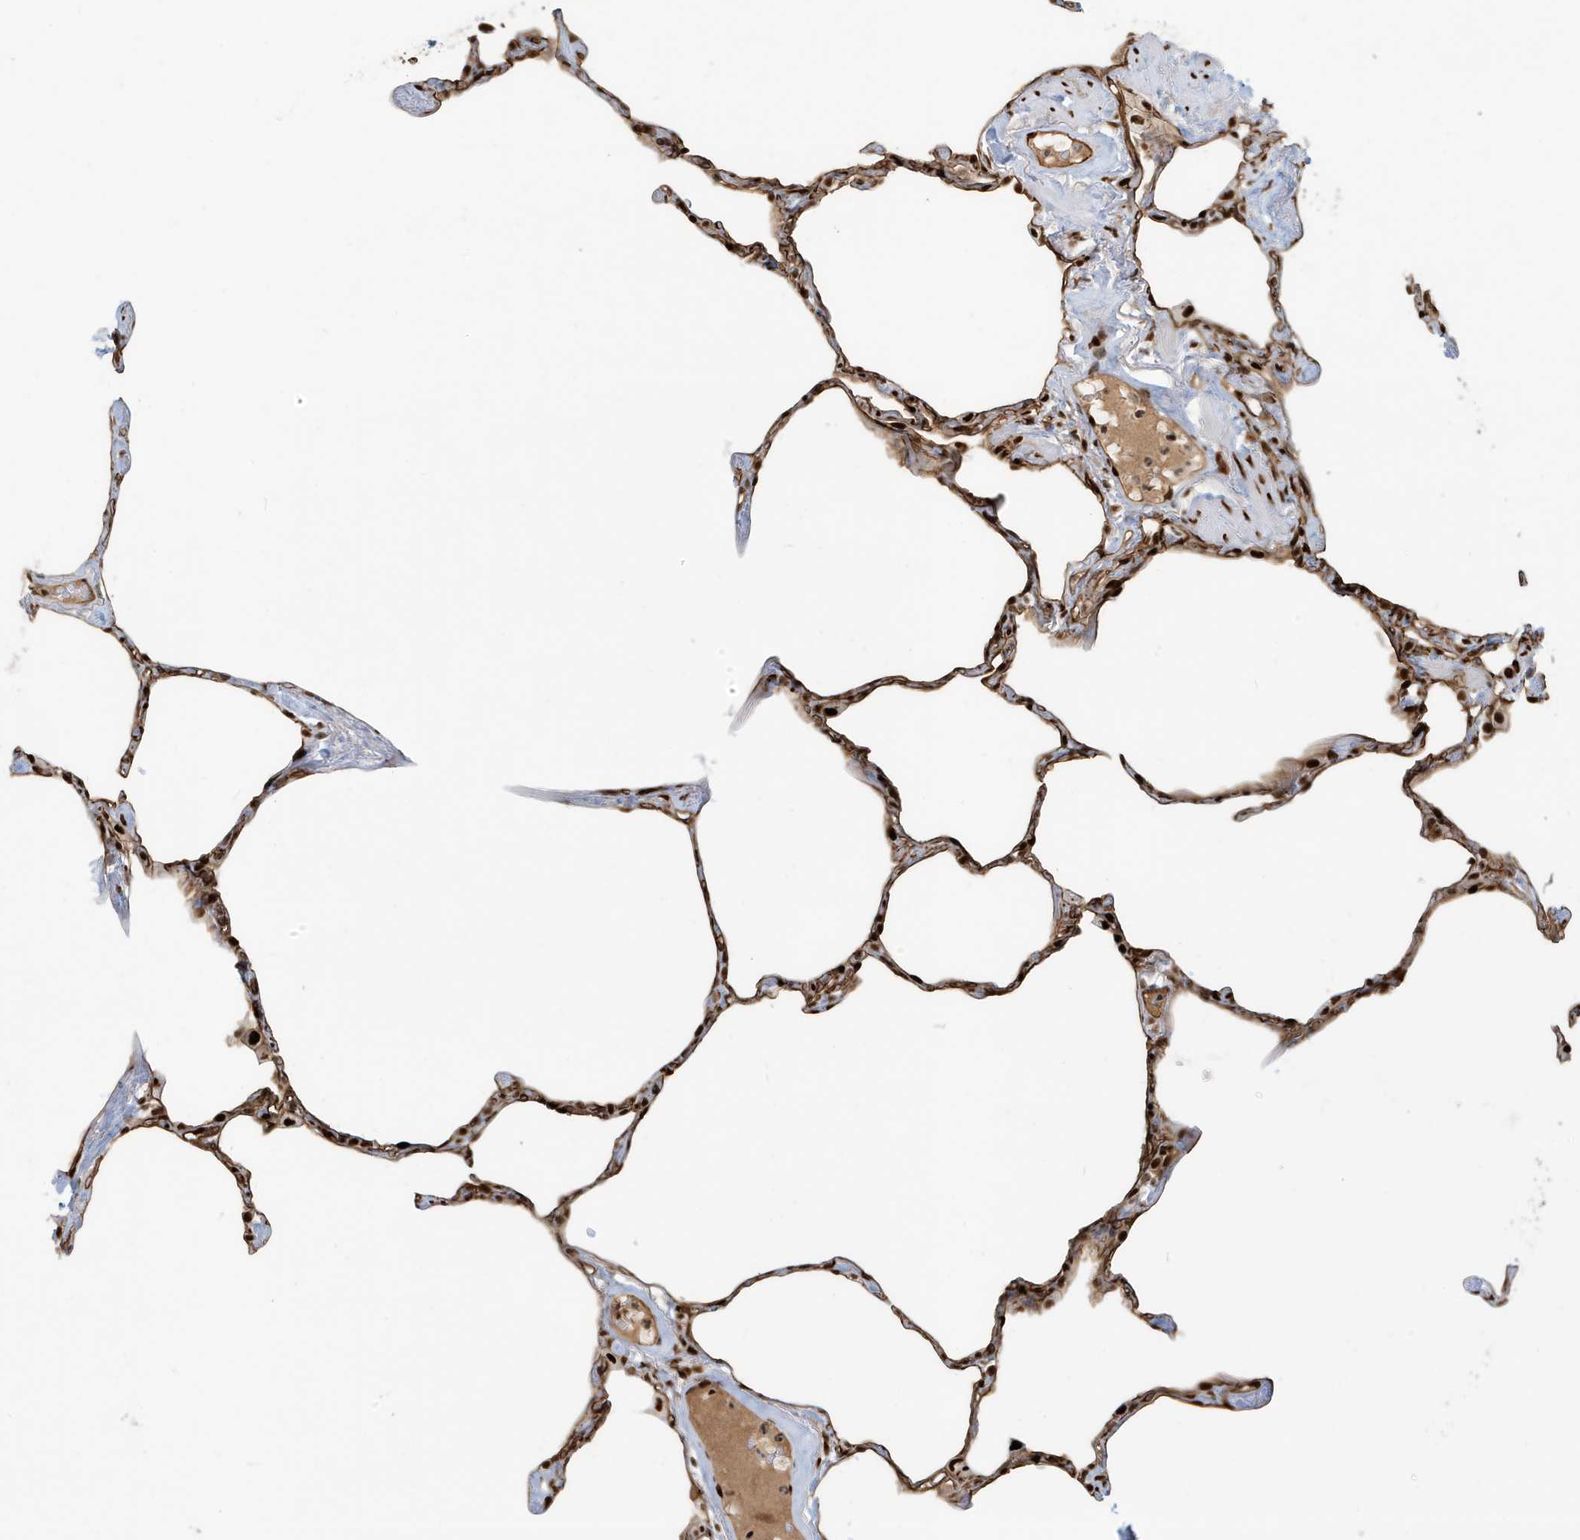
{"staining": {"intensity": "strong", "quantity": ">75%", "location": "cytoplasmic/membranous,nuclear"}, "tissue": "lung", "cell_type": "Alveolar cells", "image_type": "normal", "snomed": [{"axis": "morphology", "description": "Normal tissue, NOS"}, {"axis": "topography", "description": "Lung"}], "caption": "Brown immunohistochemical staining in normal lung exhibits strong cytoplasmic/membranous,nuclear expression in about >75% of alveolar cells.", "gene": "CKS1B", "patient": {"sex": "male", "age": 65}}